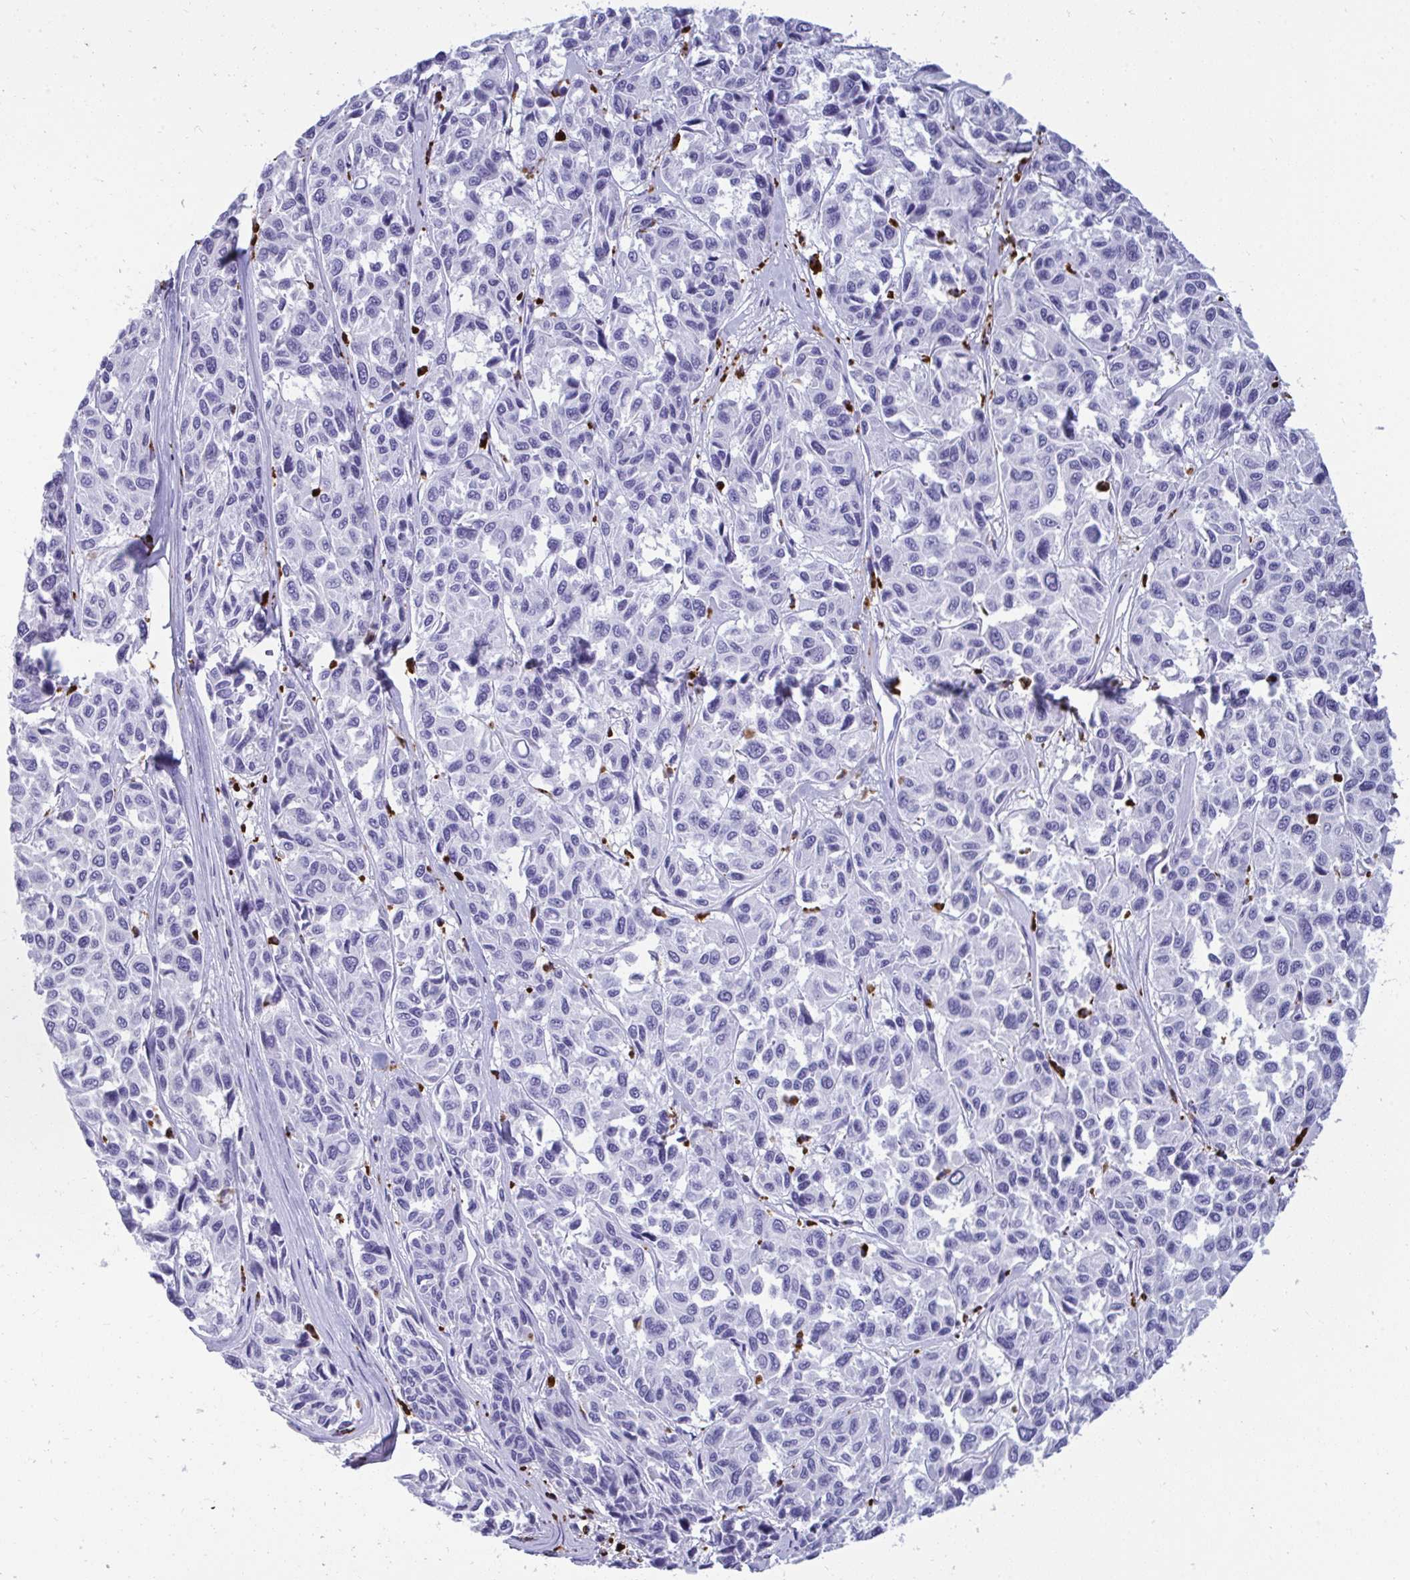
{"staining": {"intensity": "negative", "quantity": "none", "location": "none"}, "tissue": "melanoma", "cell_type": "Tumor cells", "image_type": "cancer", "snomed": [{"axis": "morphology", "description": "Malignant melanoma, NOS"}, {"axis": "topography", "description": "Skin"}], "caption": "The micrograph exhibits no staining of tumor cells in melanoma.", "gene": "CPVL", "patient": {"sex": "female", "age": 66}}